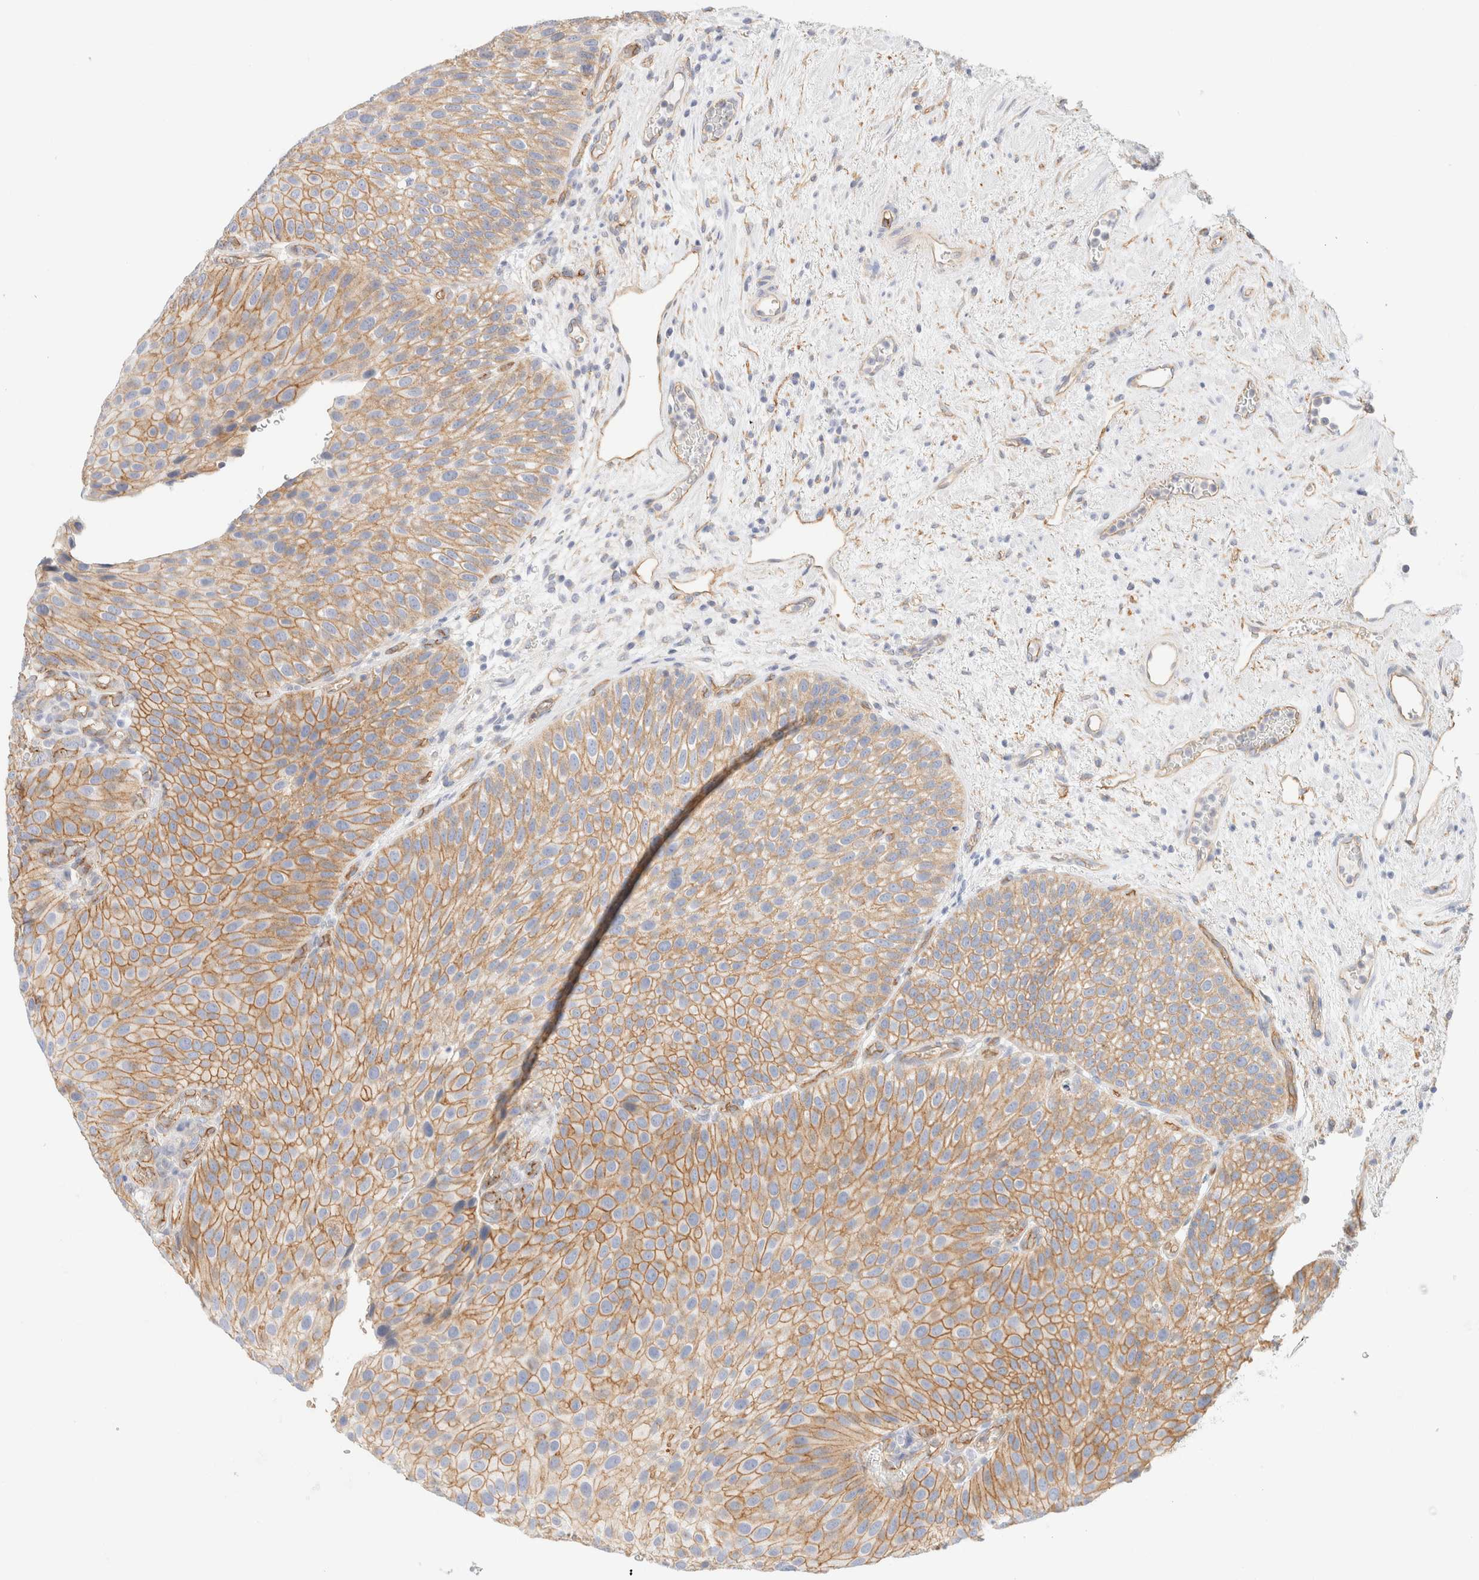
{"staining": {"intensity": "moderate", "quantity": ">75%", "location": "cytoplasmic/membranous"}, "tissue": "urothelial cancer", "cell_type": "Tumor cells", "image_type": "cancer", "snomed": [{"axis": "morphology", "description": "Normal tissue, NOS"}, {"axis": "morphology", "description": "Urothelial carcinoma, Low grade"}, {"axis": "topography", "description": "Urinary bladder"}, {"axis": "topography", "description": "Prostate"}], "caption": "Tumor cells show medium levels of moderate cytoplasmic/membranous expression in about >75% of cells in urothelial cancer.", "gene": "CYB5R4", "patient": {"sex": "male", "age": 60}}